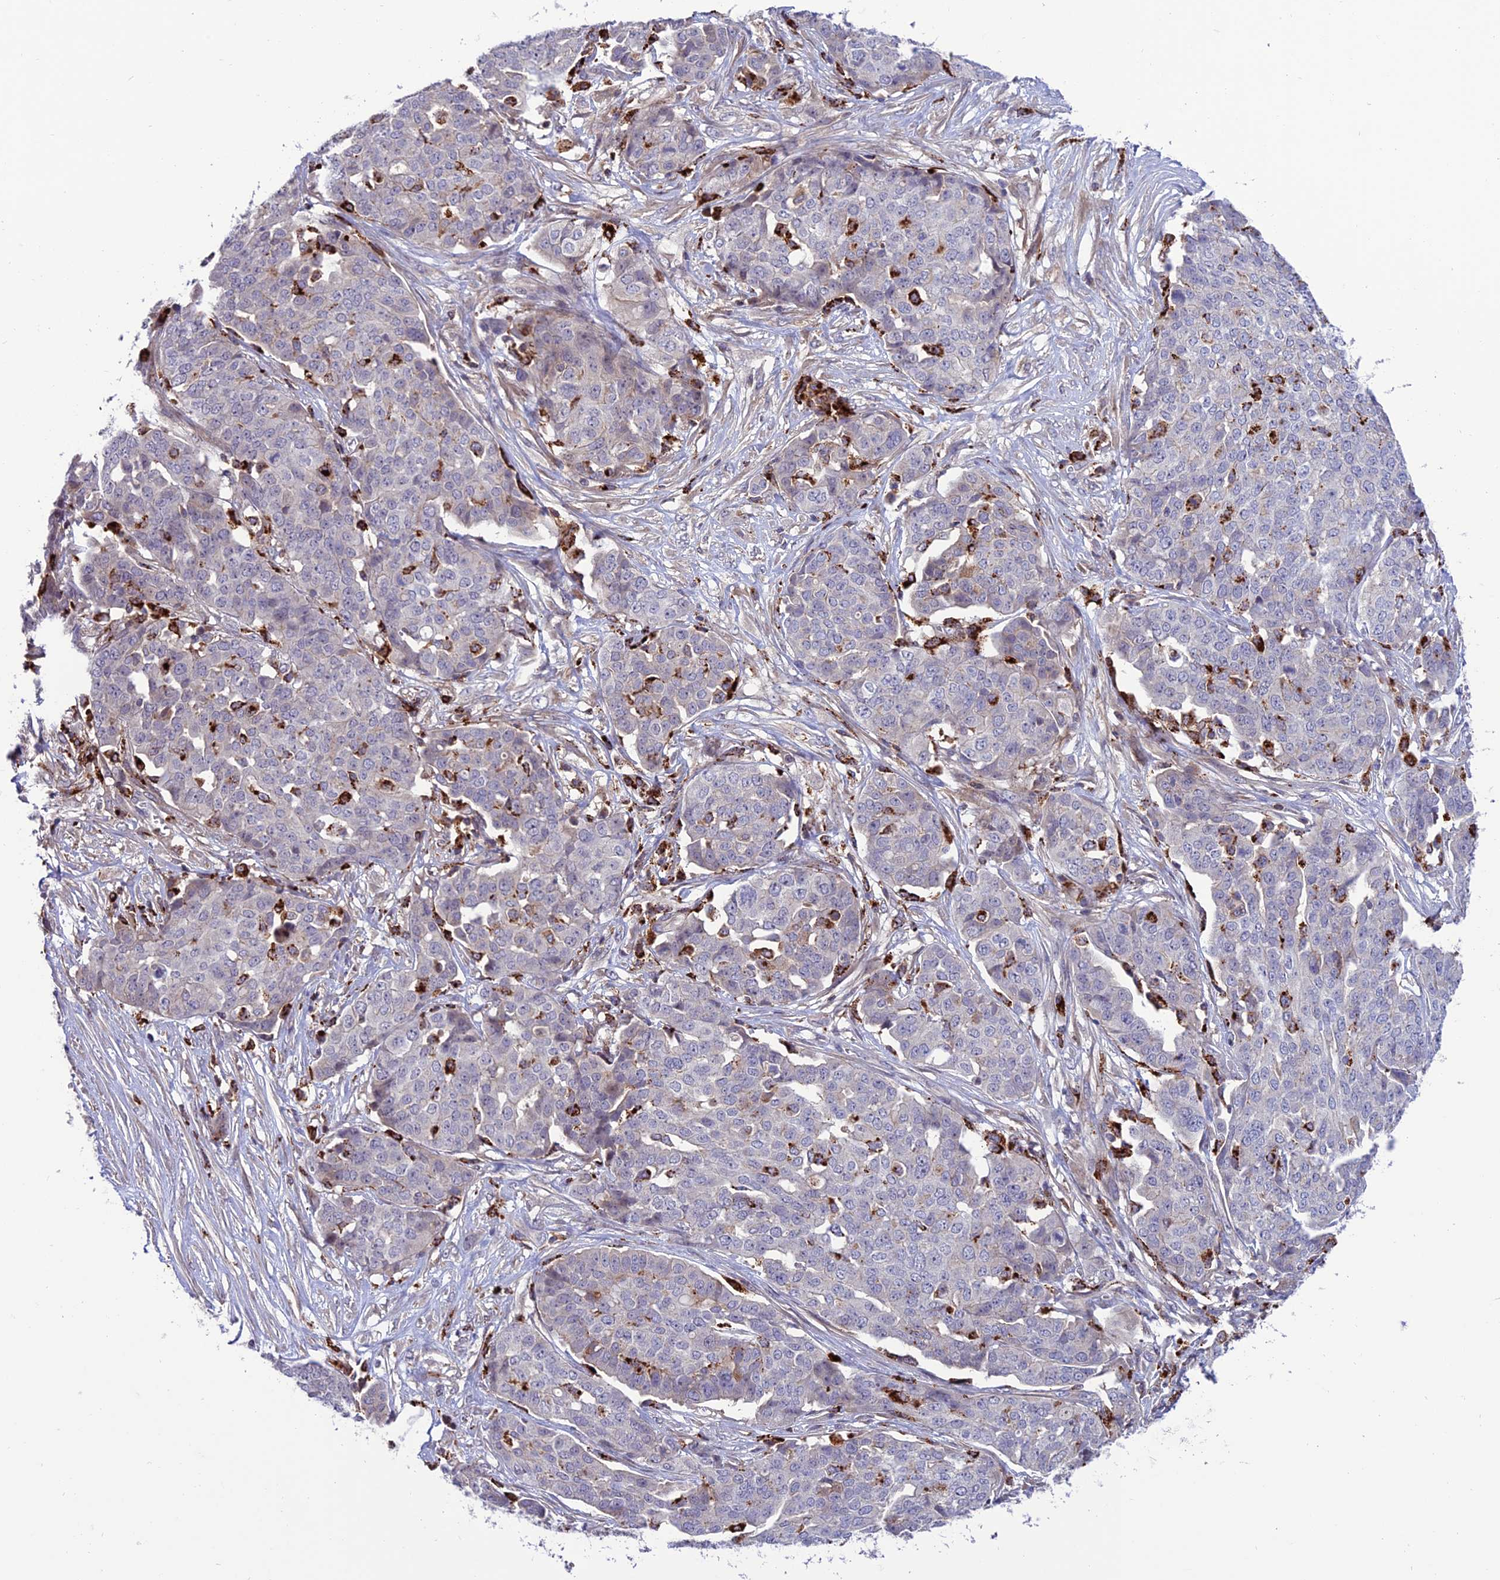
{"staining": {"intensity": "negative", "quantity": "none", "location": "none"}, "tissue": "ovarian cancer", "cell_type": "Tumor cells", "image_type": "cancer", "snomed": [{"axis": "morphology", "description": "Cystadenocarcinoma, serous, NOS"}, {"axis": "topography", "description": "Soft tissue"}, {"axis": "topography", "description": "Ovary"}], "caption": "High magnification brightfield microscopy of ovarian serous cystadenocarcinoma stained with DAB (3,3'-diaminobenzidine) (brown) and counterstained with hematoxylin (blue): tumor cells show no significant positivity.", "gene": "ARHGEF18", "patient": {"sex": "female", "age": 57}}